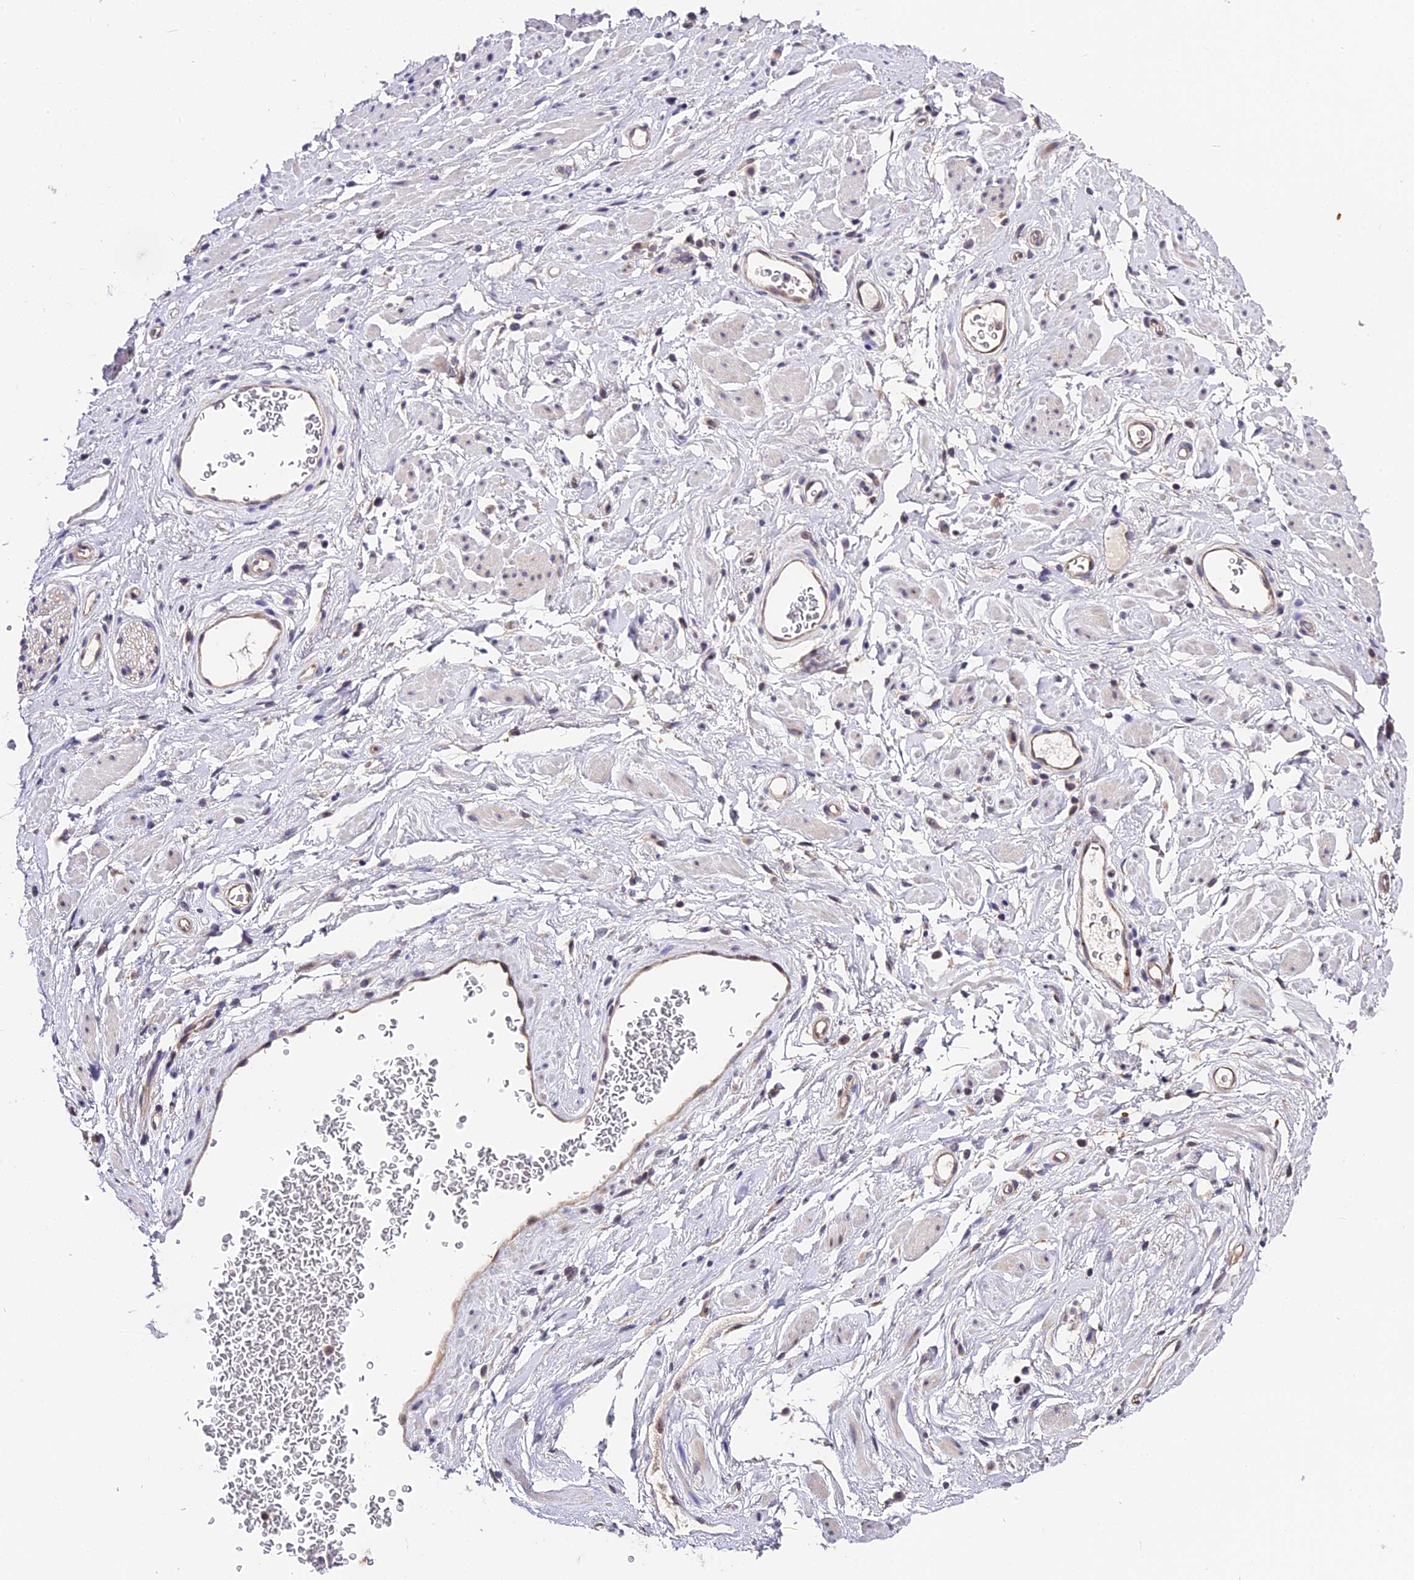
{"staining": {"intensity": "negative", "quantity": "none", "location": "none"}, "tissue": "adipose tissue", "cell_type": "Adipocytes", "image_type": "normal", "snomed": [{"axis": "morphology", "description": "Normal tissue, NOS"}, {"axis": "morphology", "description": "Adenocarcinoma, NOS"}, {"axis": "topography", "description": "Rectum"}, {"axis": "topography", "description": "Vagina"}, {"axis": "topography", "description": "Peripheral nerve tissue"}], "caption": "Human adipose tissue stained for a protein using immunohistochemistry shows no positivity in adipocytes.", "gene": "BSCL2", "patient": {"sex": "female", "age": 71}}